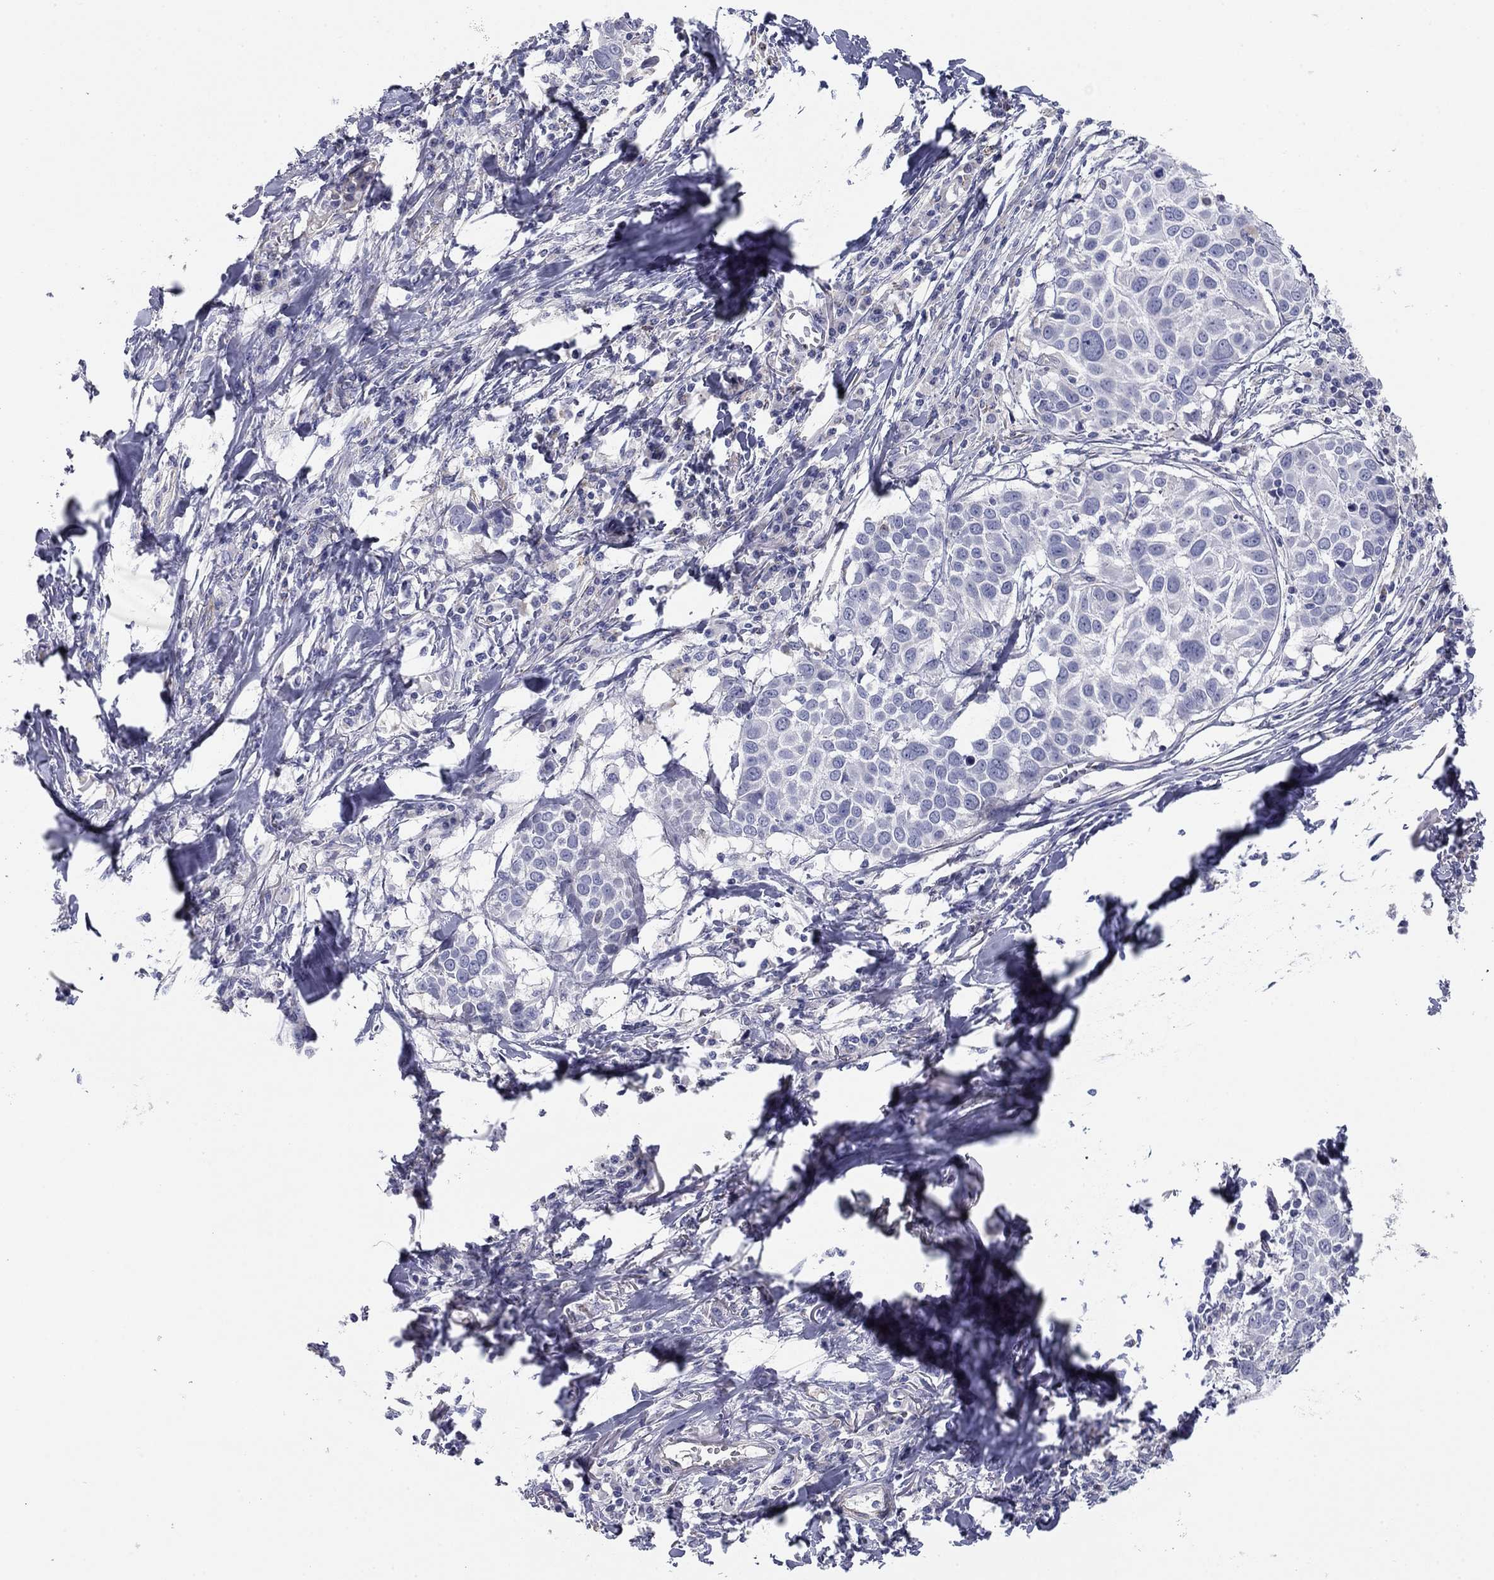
{"staining": {"intensity": "negative", "quantity": "none", "location": "none"}, "tissue": "lung cancer", "cell_type": "Tumor cells", "image_type": "cancer", "snomed": [{"axis": "morphology", "description": "Squamous cell carcinoma, NOS"}, {"axis": "topography", "description": "Lung"}], "caption": "IHC of lung cancer (squamous cell carcinoma) exhibits no positivity in tumor cells.", "gene": "SEPTIN3", "patient": {"sex": "male", "age": 57}}